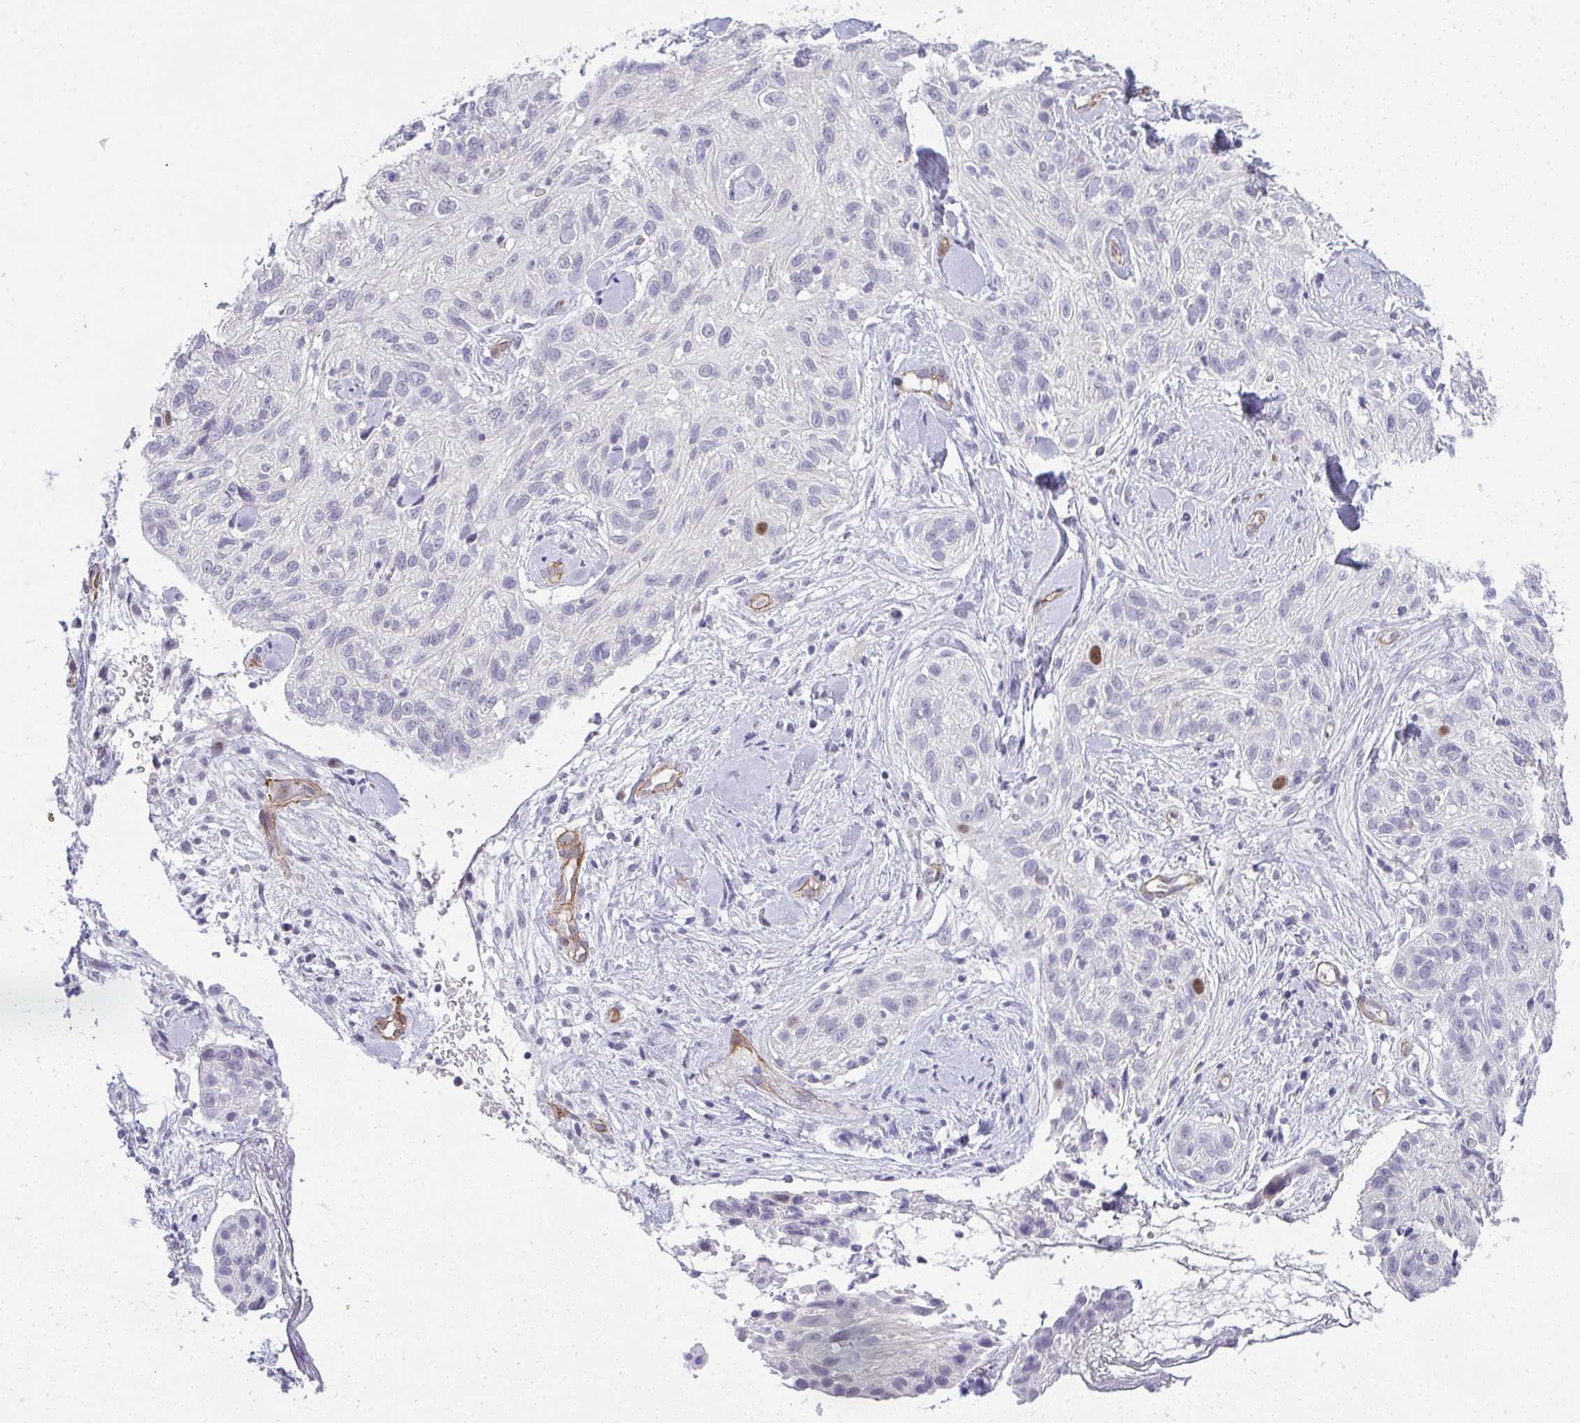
{"staining": {"intensity": "negative", "quantity": "none", "location": "none"}, "tissue": "skin cancer", "cell_type": "Tumor cells", "image_type": "cancer", "snomed": [{"axis": "morphology", "description": "Squamous cell carcinoma, NOS"}, {"axis": "topography", "description": "Skin"}], "caption": "The immunohistochemistry (IHC) photomicrograph has no significant staining in tumor cells of skin squamous cell carcinoma tissue.", "gene": "UBE2S", "patient": {"sex": "male", "age": 82}}